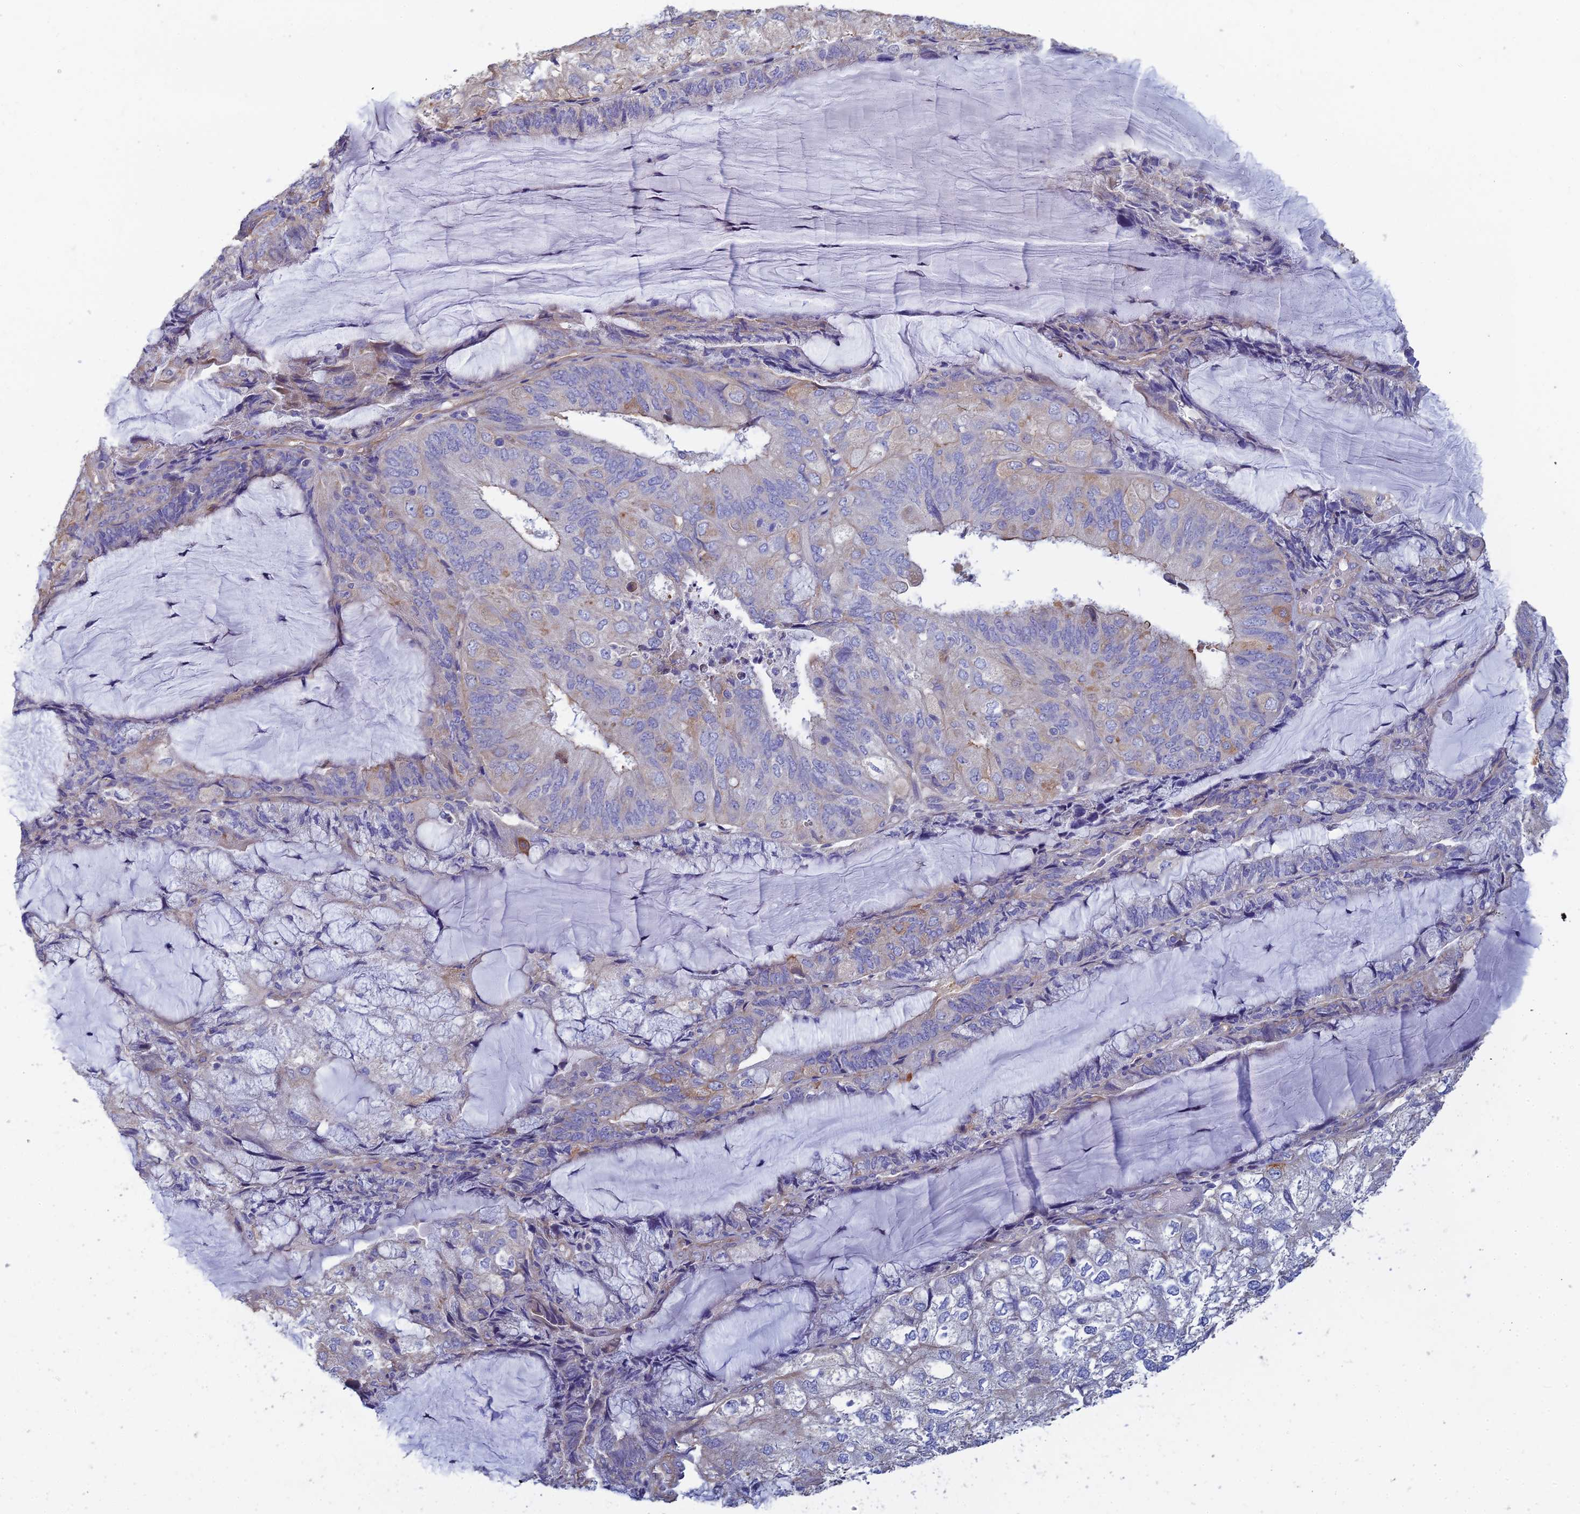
{"staining": {"intensity": "weak", "quantity": "<25%", "location": "cytoplasmic/membranous"}, "tissue": "endometrial cancer", "cell_type": "Tumor cells", "image_type": "cancer", "snomed": [{"axis": "morphology", "description": "Adenocarcinoma, NOS"}, {"axis": "topography", "description": "Endometrium"}], "caption": "The photomicrograph reveals no staining of tumor cells in endometrial adenocarcinoma.", "gene": "PCDHA5", "patient": {"sex": "female", "age": 81}}